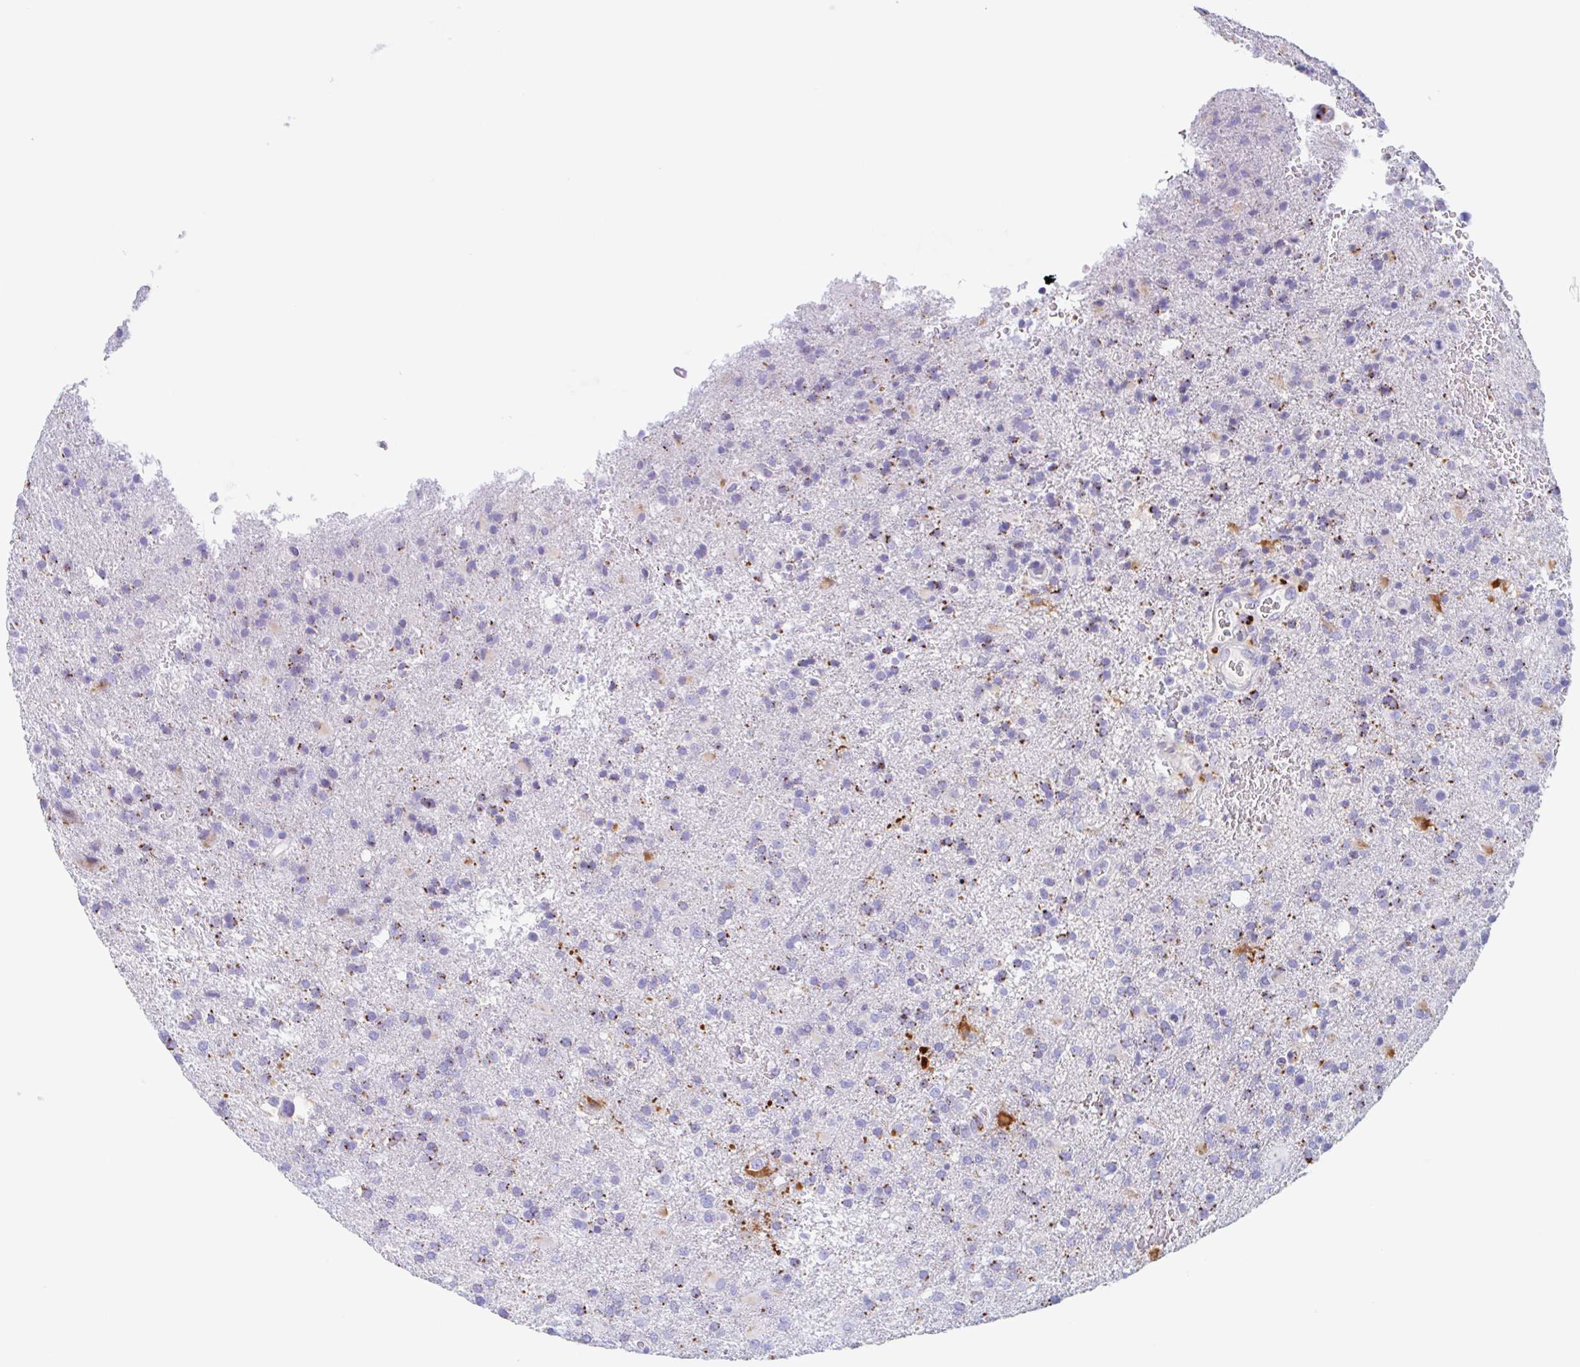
{"staining": {"intensity": "moderate", "quantity": "25%-75%", "location": "cytoplasmic/membranous"}, "tissue": "glioma", "cell_type": "Tumor cells", "image_type": "cancer", "snomed": [{"axis": "morphology", "description": "Glioma, malignant, High grade"}, {"axis": "topography", "description": "Brain"}], "caption": "Glioma stained for a protein (brown) demonstrates moderate cytoplasmic/membranous positive positivity in approximately 25%-75% of tumor cells.", "gene": "ANKRD9", "patient": {"sex": "female", "age": 74}}